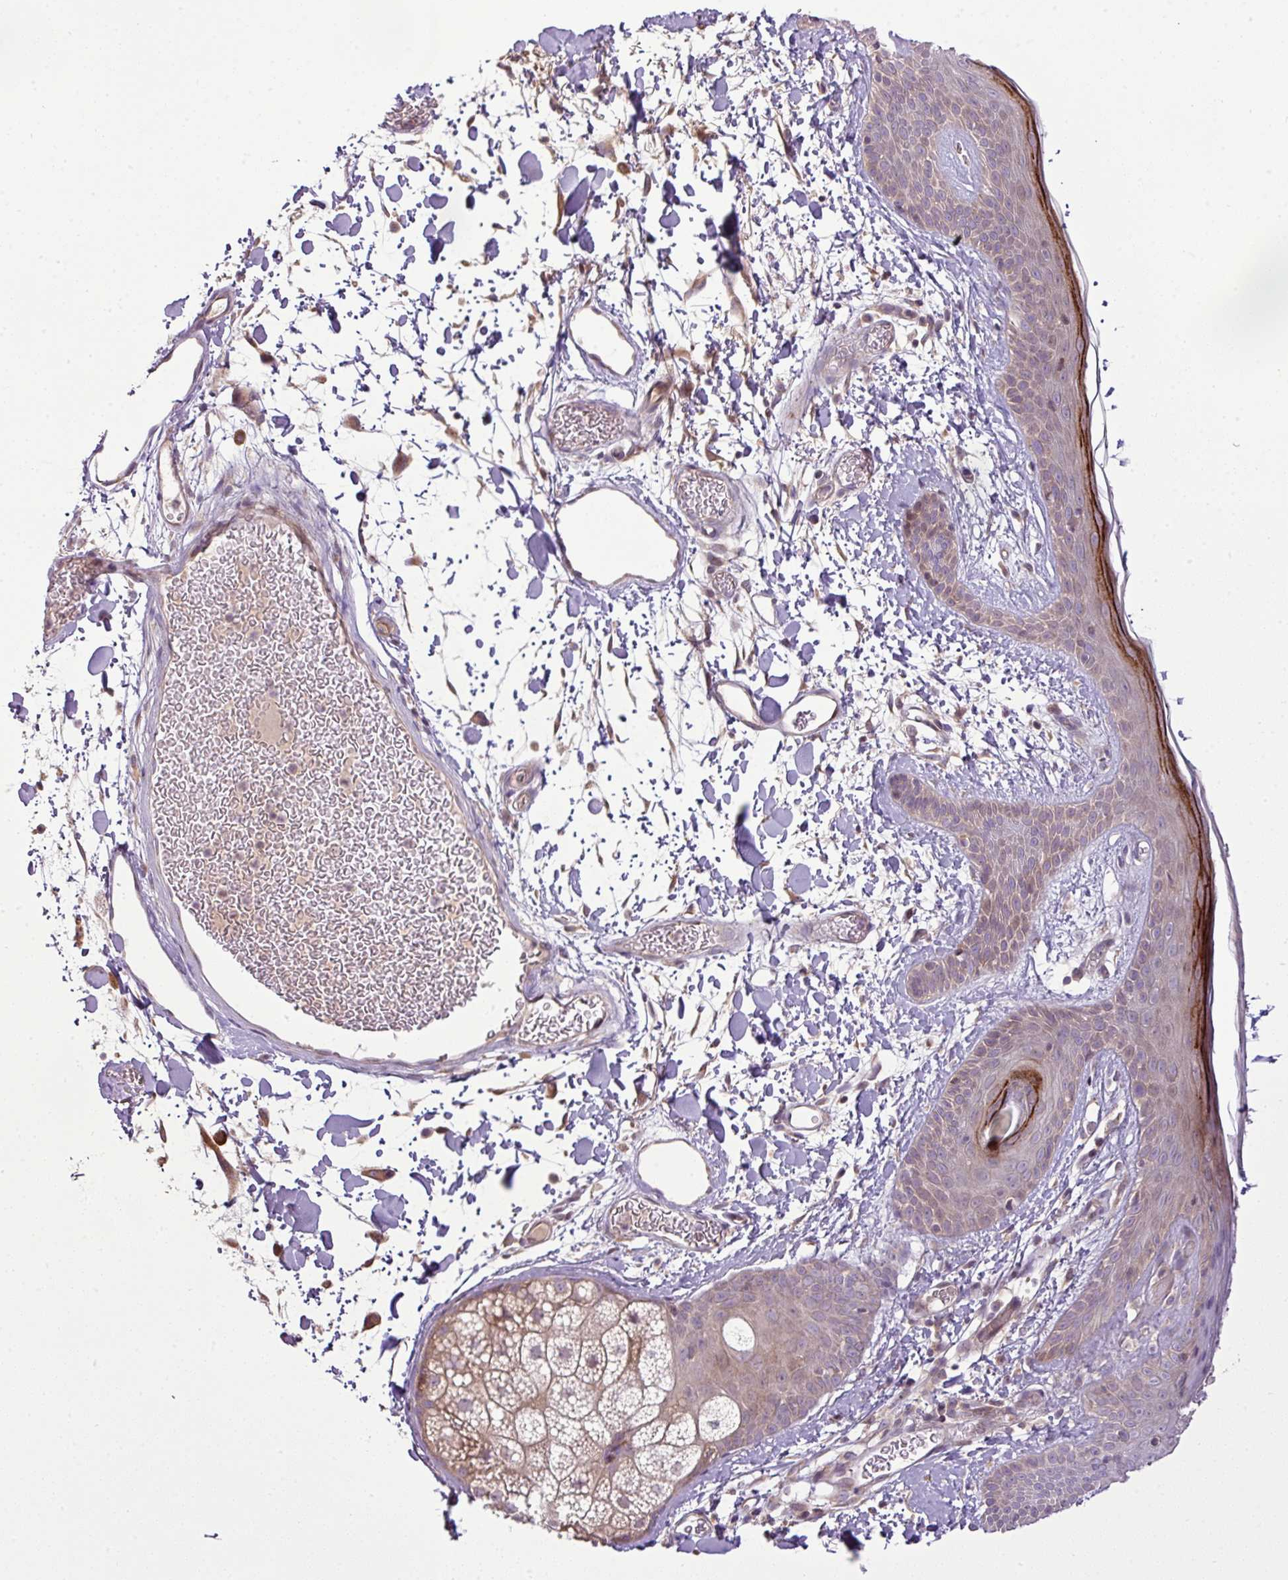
{"staining": {"intensity": "weak", "quantity": ">75%", "location": "cytoplasmic/membranous"}, "tissue": "skin", "cell_type": "Fibroblasts", "image_type": "normal", "snomed": [{"axis": "morphology", "description": "Normal tissue, NOS"}, {"axis": "topography", "description": "Skin"}], "caption": "DAB immunohistochemical staining of unremarkable human skin displays weak cytoplasmic/membranous protein expression in about >75% of fibroblasts.", "gene": "COX18", "patient": {"sex": "male", "age": 79}}